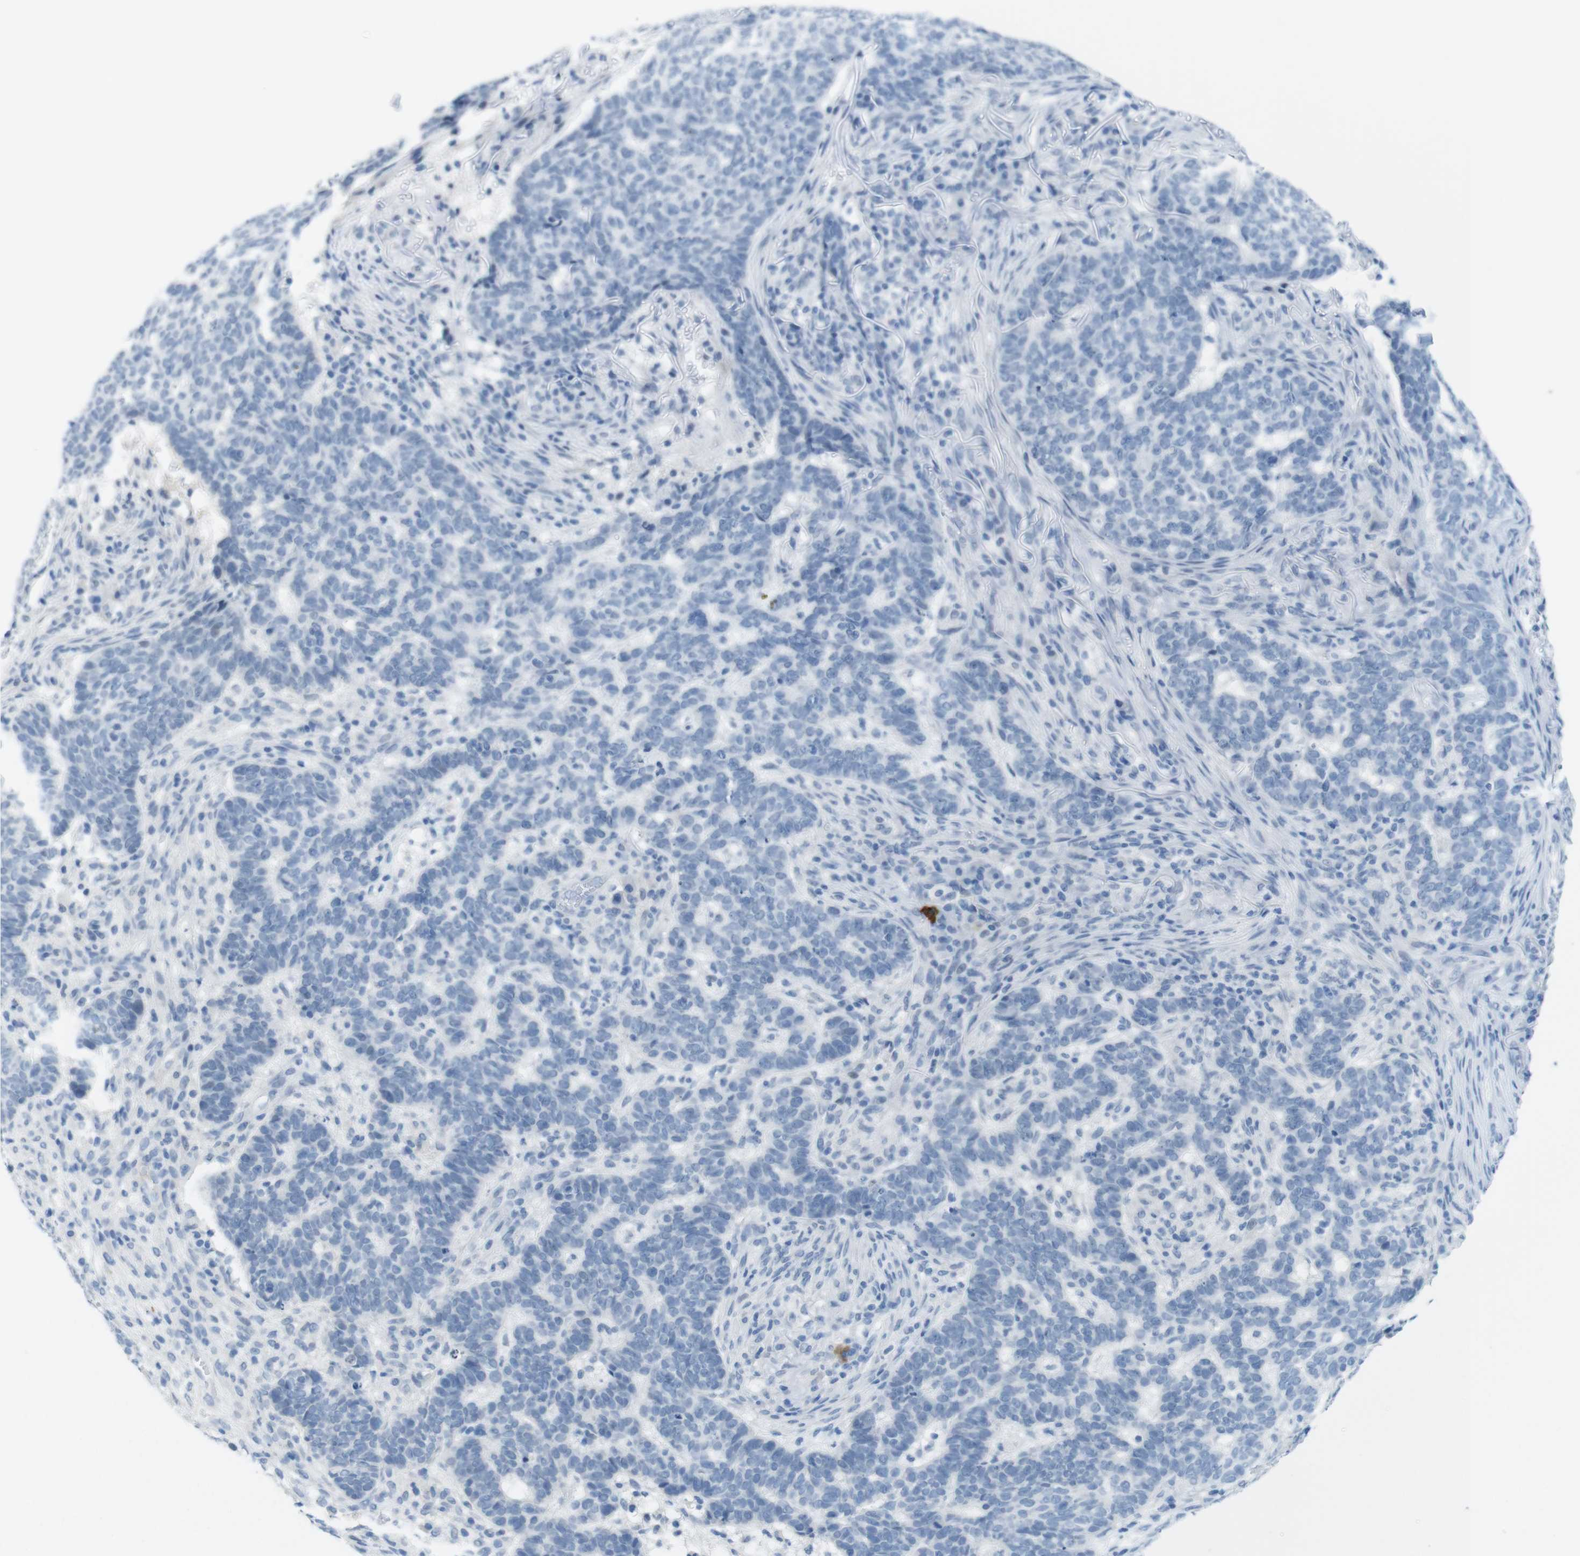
{"staining": {"intensity": "negative", "quantity": "none", "location": "none"}, "tissue": "skin cancer", "cell_type": "Tumor cells", "image_type": "cancer", "snomed": [{"axis": "morphology", "description": "Basal cell carcinoma"}, {"axis": "topography", "description": "Skin"}], "caption": "An immunohistochemistry micrograph of basal cell carcinoma (skin) is shown. There is no staining in tumor cells of basal cell carcinoma (skin). Nuclei are stained in blue.", "gene": "OPN1SW", "patient": {"sex": "male", "age": 85}}